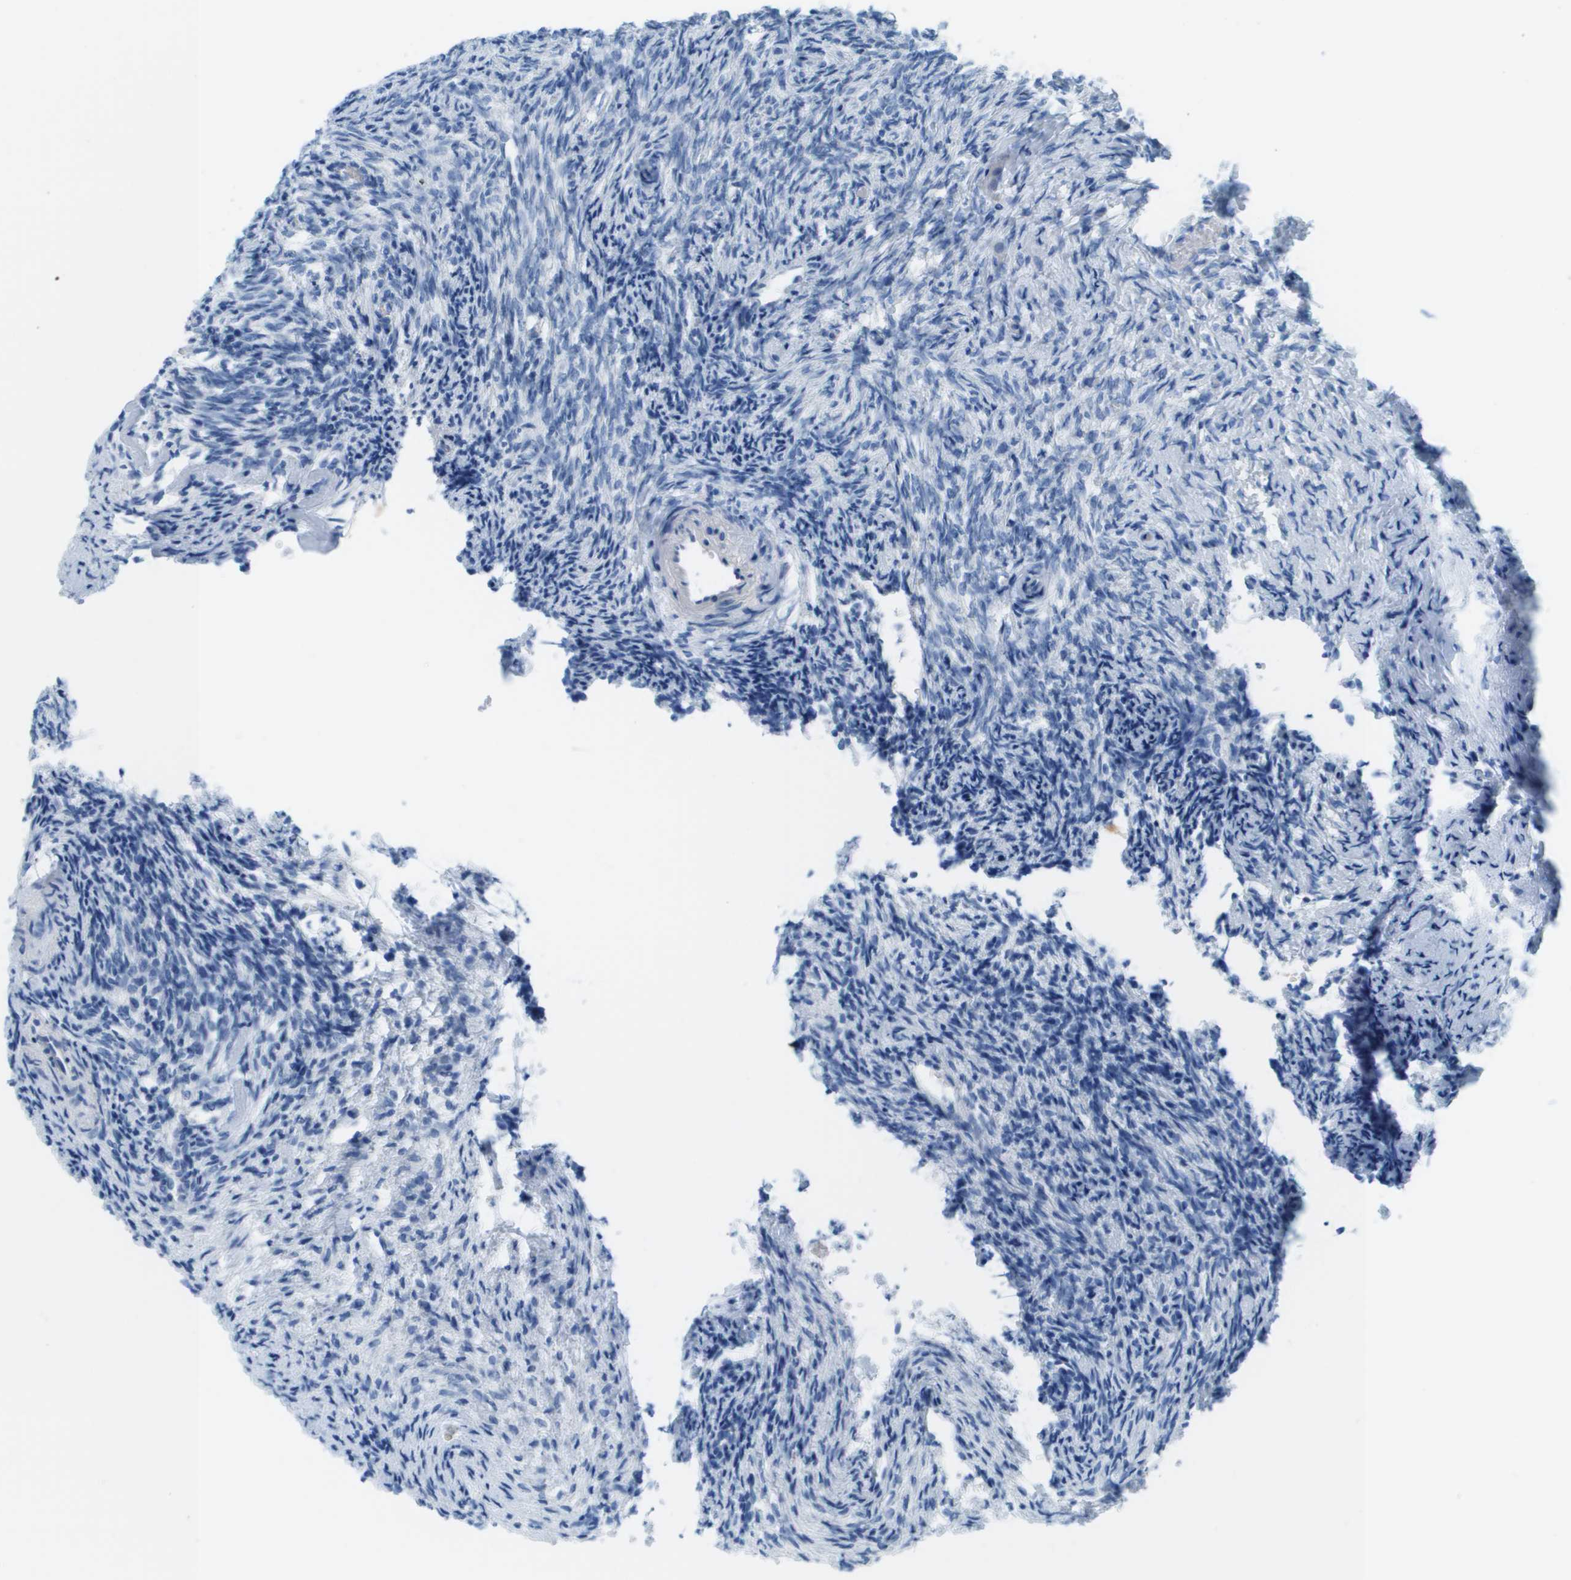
{"staining": {"intensity": "negative", "quantity": "none", "location": "none"}, "tissue": "ovary", "cell_type": "Follicle cells", "image_type": "normal", "snomed": [{"axis": "morphology", "description": "Normal tissue, NOS"}, {"axis": "topography", "description": "Ovary"}], "caption": "High power microscopy histopathology image of an immunohistochemistry (IHC) image of benign ovary, revealing no significant expression in follicle cells. (Stains: DAB (3,3'-diaminobenzidine) immunohistochemistry with hematoxylin counter stain, Microscopy: brightfield microscopy at high magnification).", "gene": "CDHR2", "patient": {"sex": "female", "age": 41}}